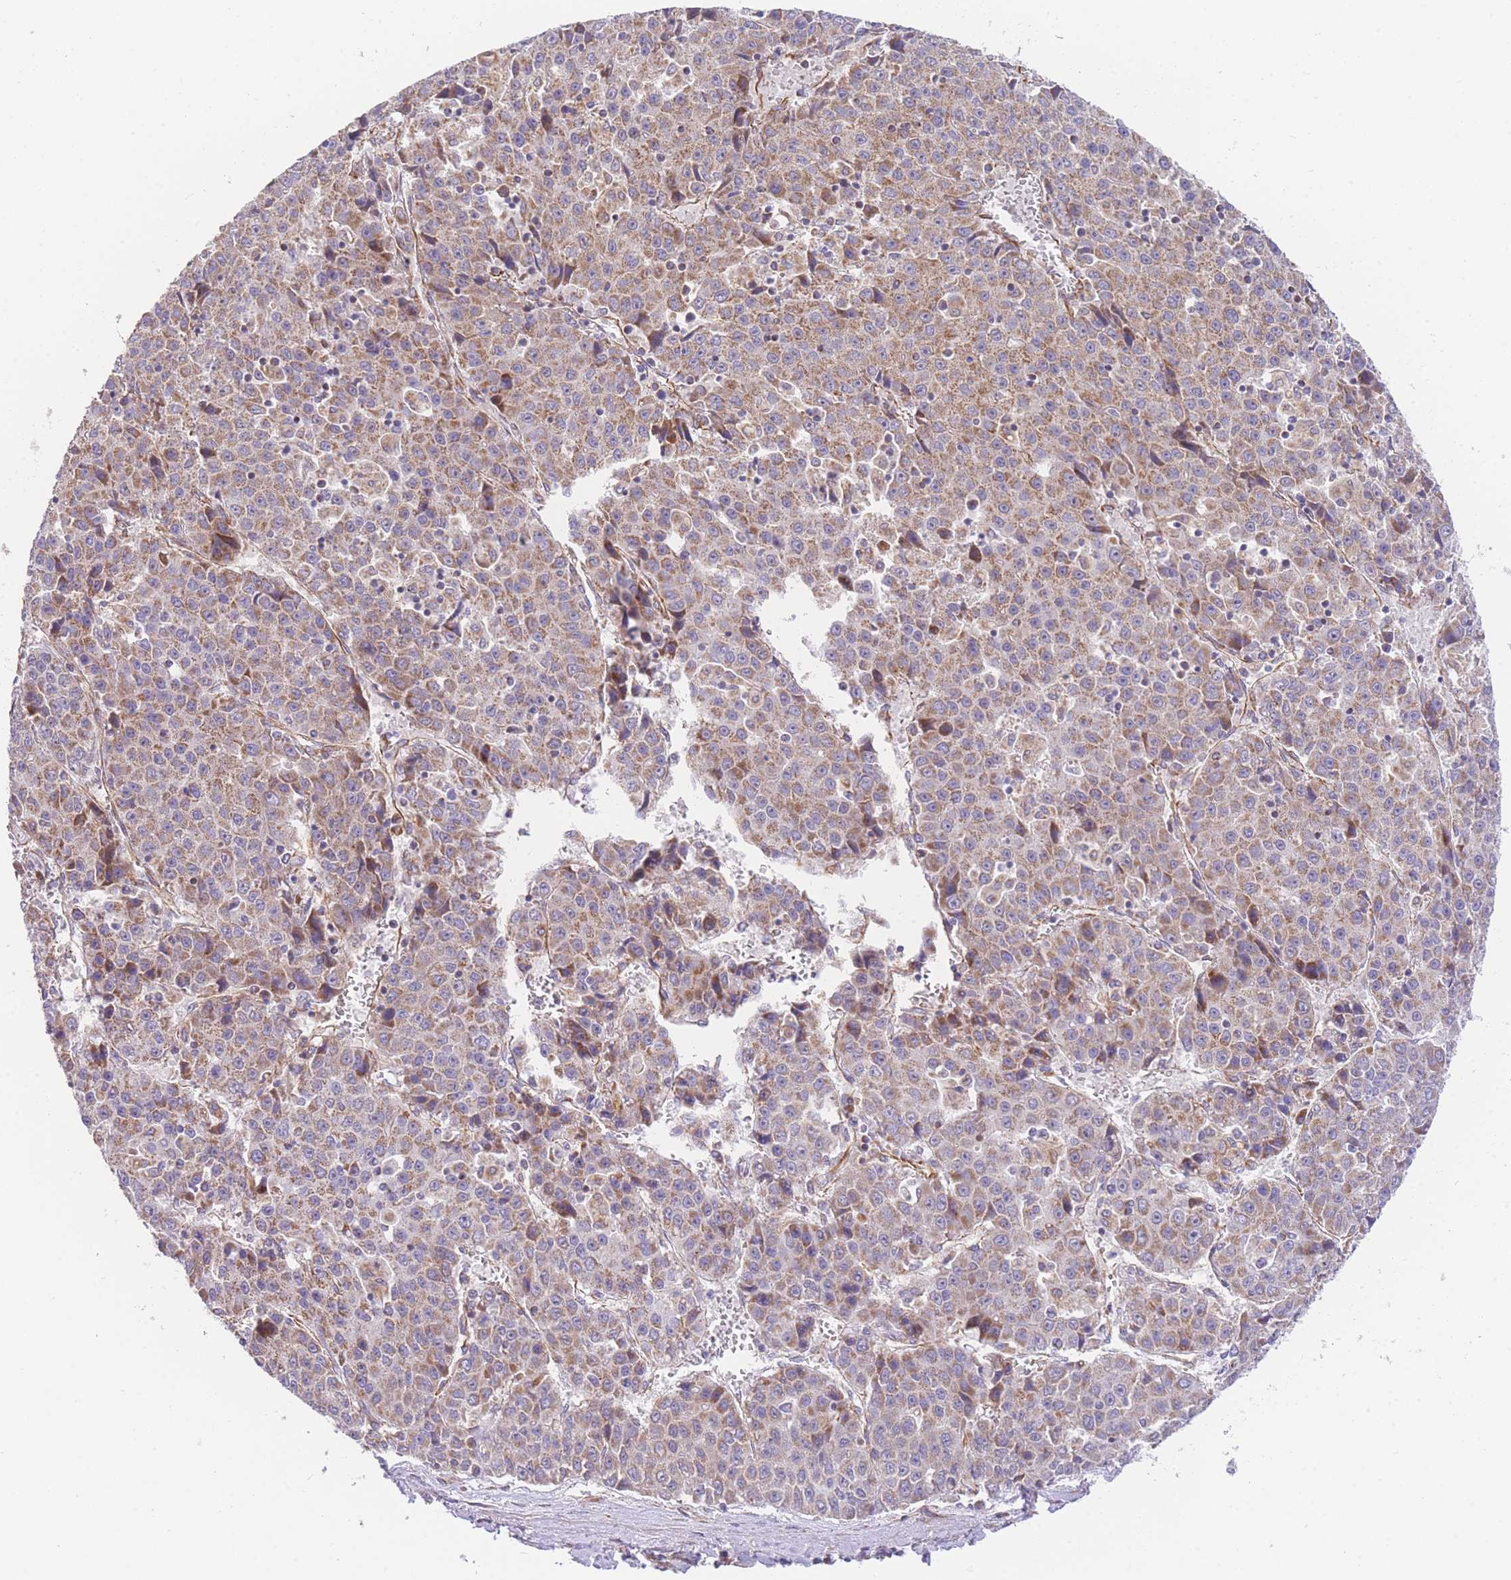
{"staining": {"intensity": "moderate", "quantity": ">75%", "location": "cytoplasmic/membranous"}, "tissue": "liver cancer", "cell_type": "Tumor cells", "image_type": "cancer", "snomed": [{"axis": "morphology", "description": "Carcinoma, Hepatocellular, NOS"}, {"axis": "topography", "description": "Liver"}], "caption": "Immunohistochemical staining of hepatocellular carcinoma (liver) displays medium levels of moderate cytoplasmic/membranous protein positivity in approximately >75% of tumor cells. The protein of interest is shown in brown color, while the nuclei are stained blue.", "gene": "MTRES1", "patient": {"sex": "female", "age": 53}}